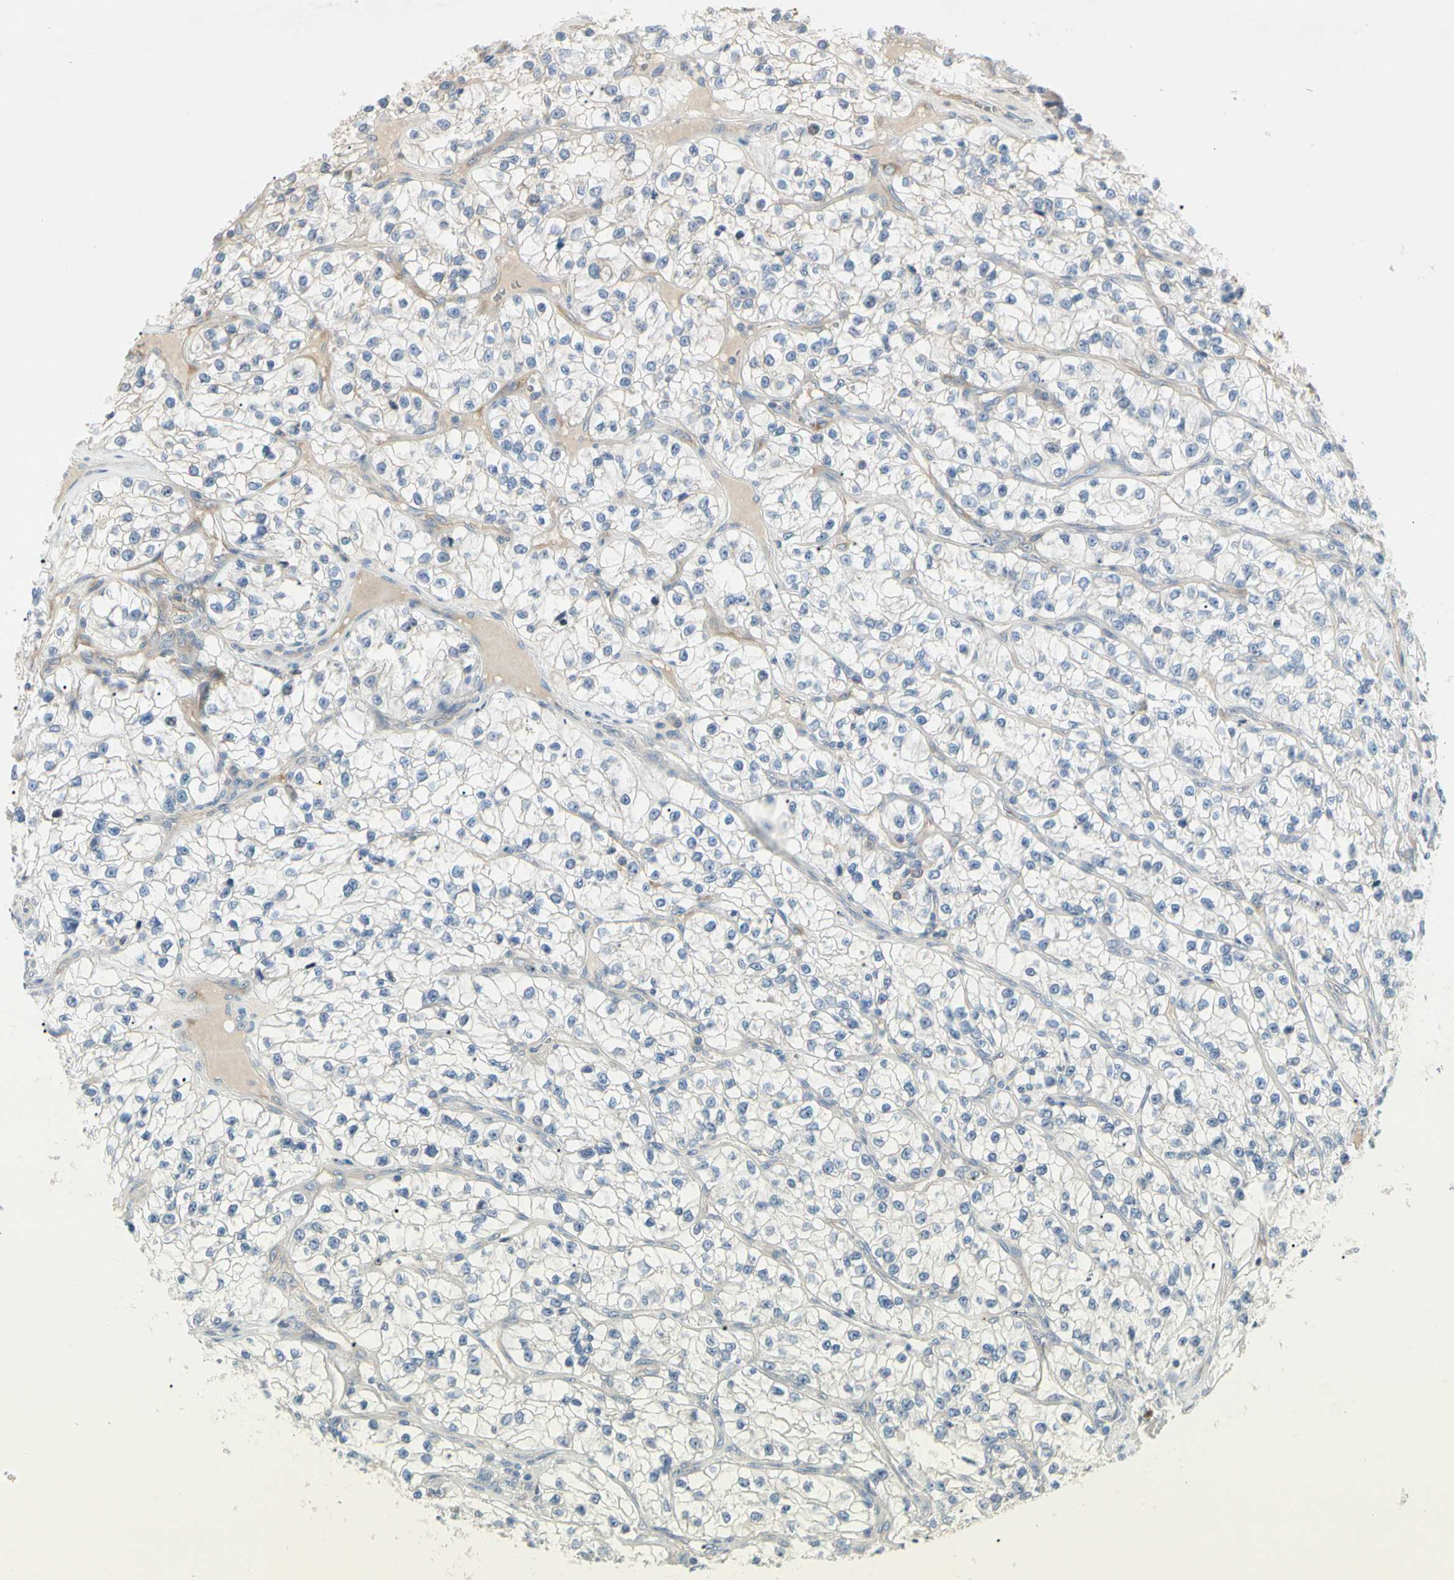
{"staining": {"intensity": "negative", "quantity": "none", "location": "none"}, "tissue": "renal cancer", "cell_type": "Tumor cells", "image_type": "cancer", "snomed": [{"axis": "morphology", "description": "Adenocarcinoma, NOS"}, {"axis": "topography", "description": "Kidney"}], "caption": "The immunohistochemistry photomicrograph has no significant positivity in tumor cells of renal adenocarcinoma tissue. Nuclei are stained in blue.", "gene": "NFKB2", "patient": {"sex": "female", "age": 57}}